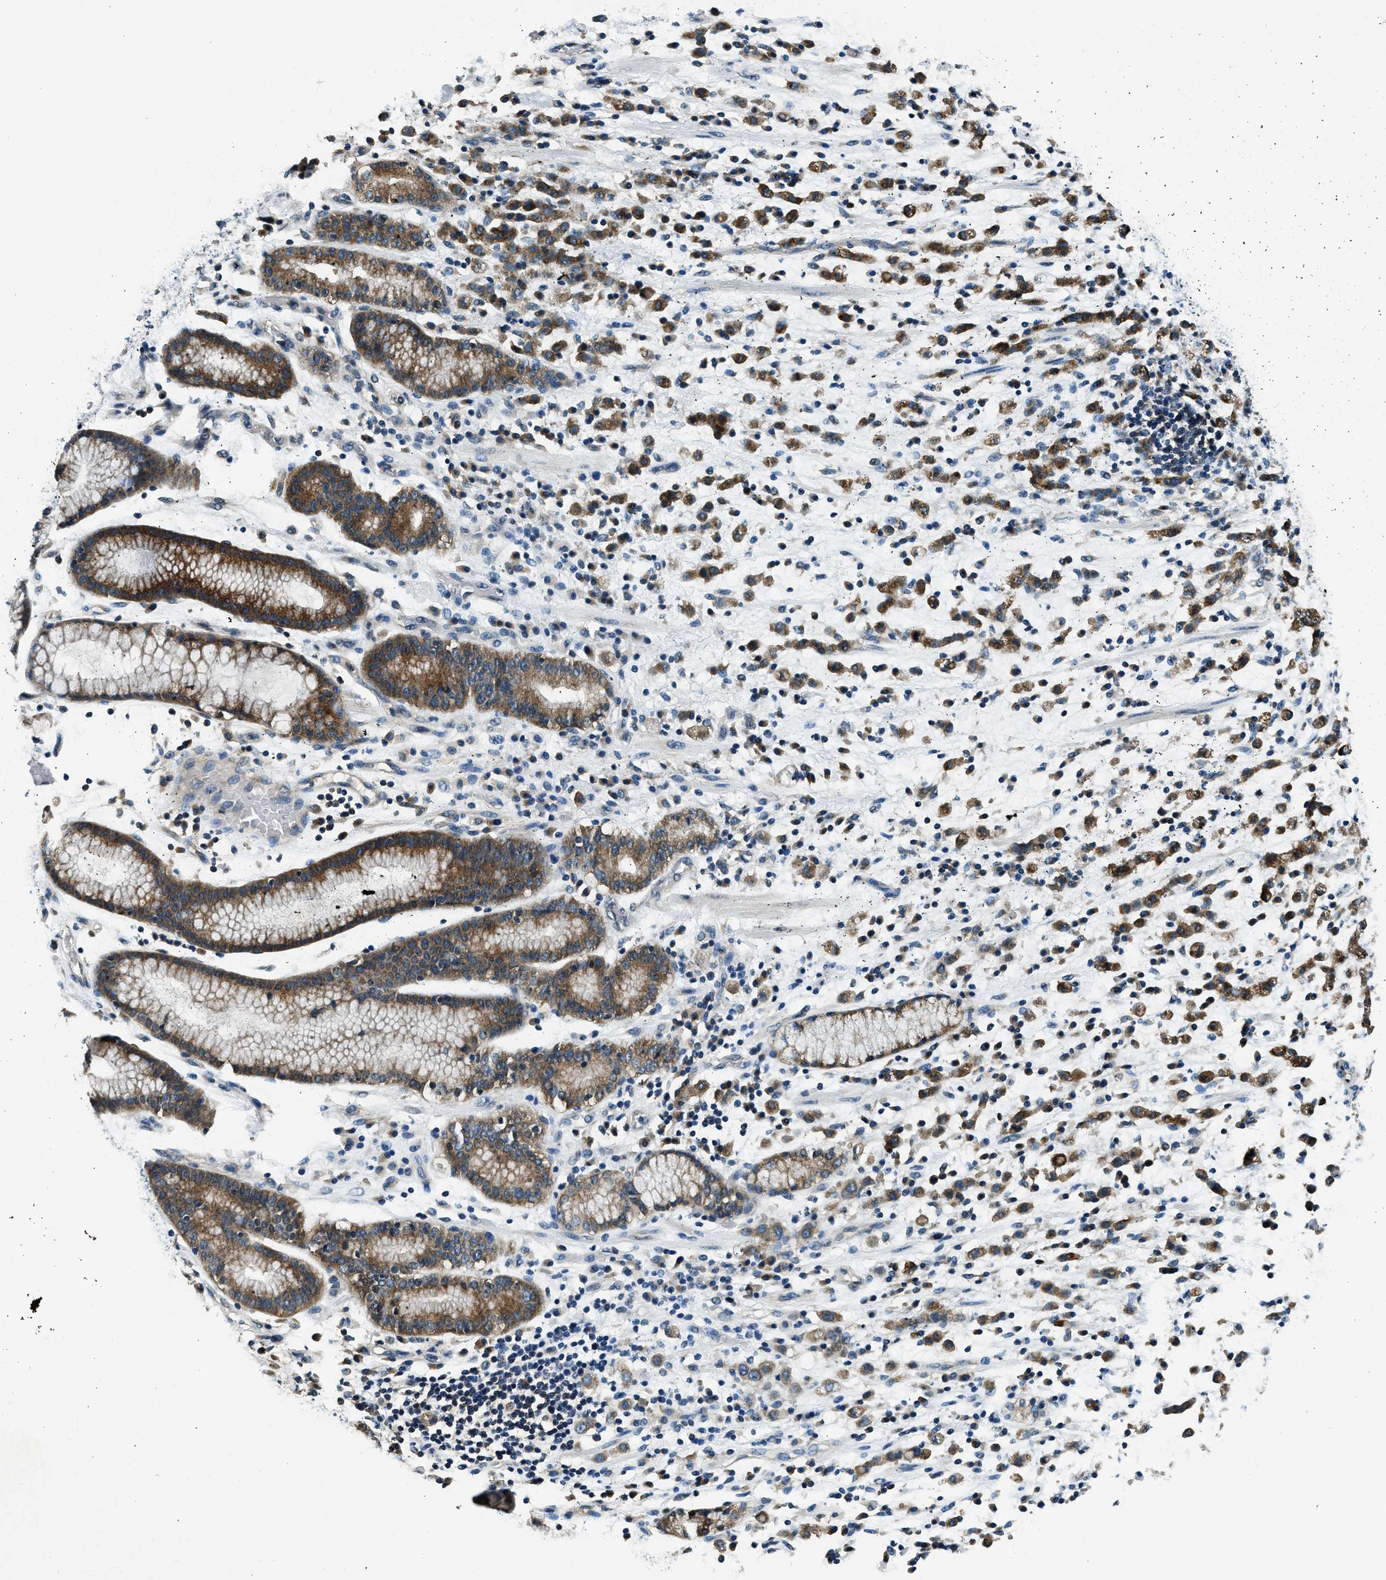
{"staining": {"intensity": "strong", "quantity": ">75%", "location": "cytoplasmic/membranous"}, "tissue": "stomach cancer", "cell_type": "Tumor cells", "image_type": "cancer", "snomed": [{"axis": "morphology", "description": "Adenocarcinoma, NOS"}, {"axis": "topography", "description": "Stomach, lower"}], "caption": "Tumor cells demonstrate high levels of strong cytoplasmic/membranous positivity in about >75% of cells in human adenocarcinoma (stomach).", "gene": "ARFGAP2", "patient": {"sex": "male", "age": 88}}